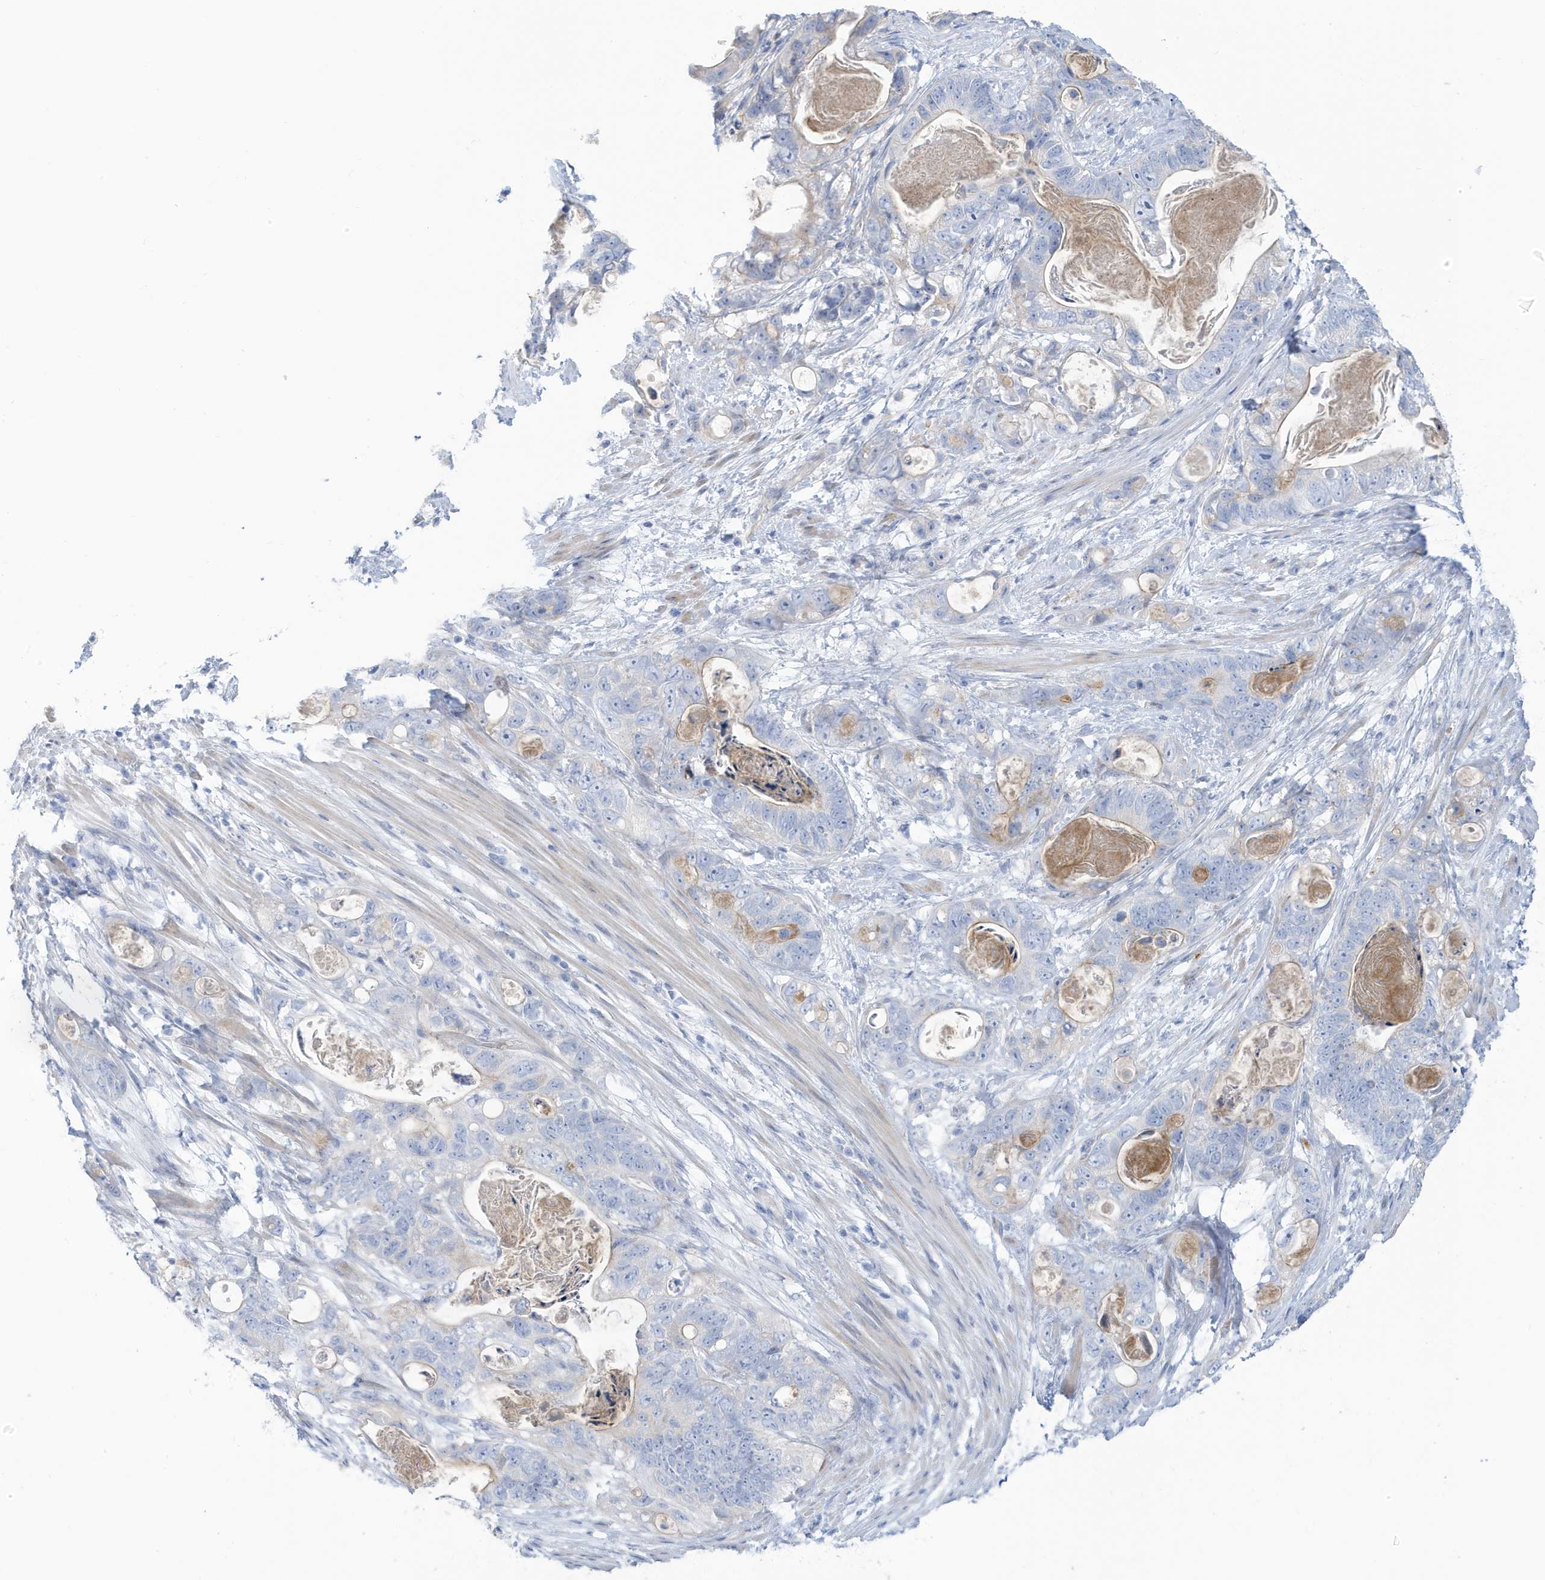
{"staining": {"intensity": "weak", "quantity": "<25%", "location": "cytoplasmic/membranous"}, "tissue": "stomach cancer", "cell_type": "Tumor cells", "image_type": "cancer", "snomed": [{"axis": "morphology", "description": "Normal tissue, NOS"}, {"axis": "morphology", "description": "Adenocarcinoma, NOS"}, {"axis": "topography", "description": "Stomach"}], "caption": "Tumor cells show no significant protein expression in stomach adenocarcinoma. Nuclei are stained in blue.", "gene": "ATP13A5", "patient": {"sex": "female", "age": 89}}